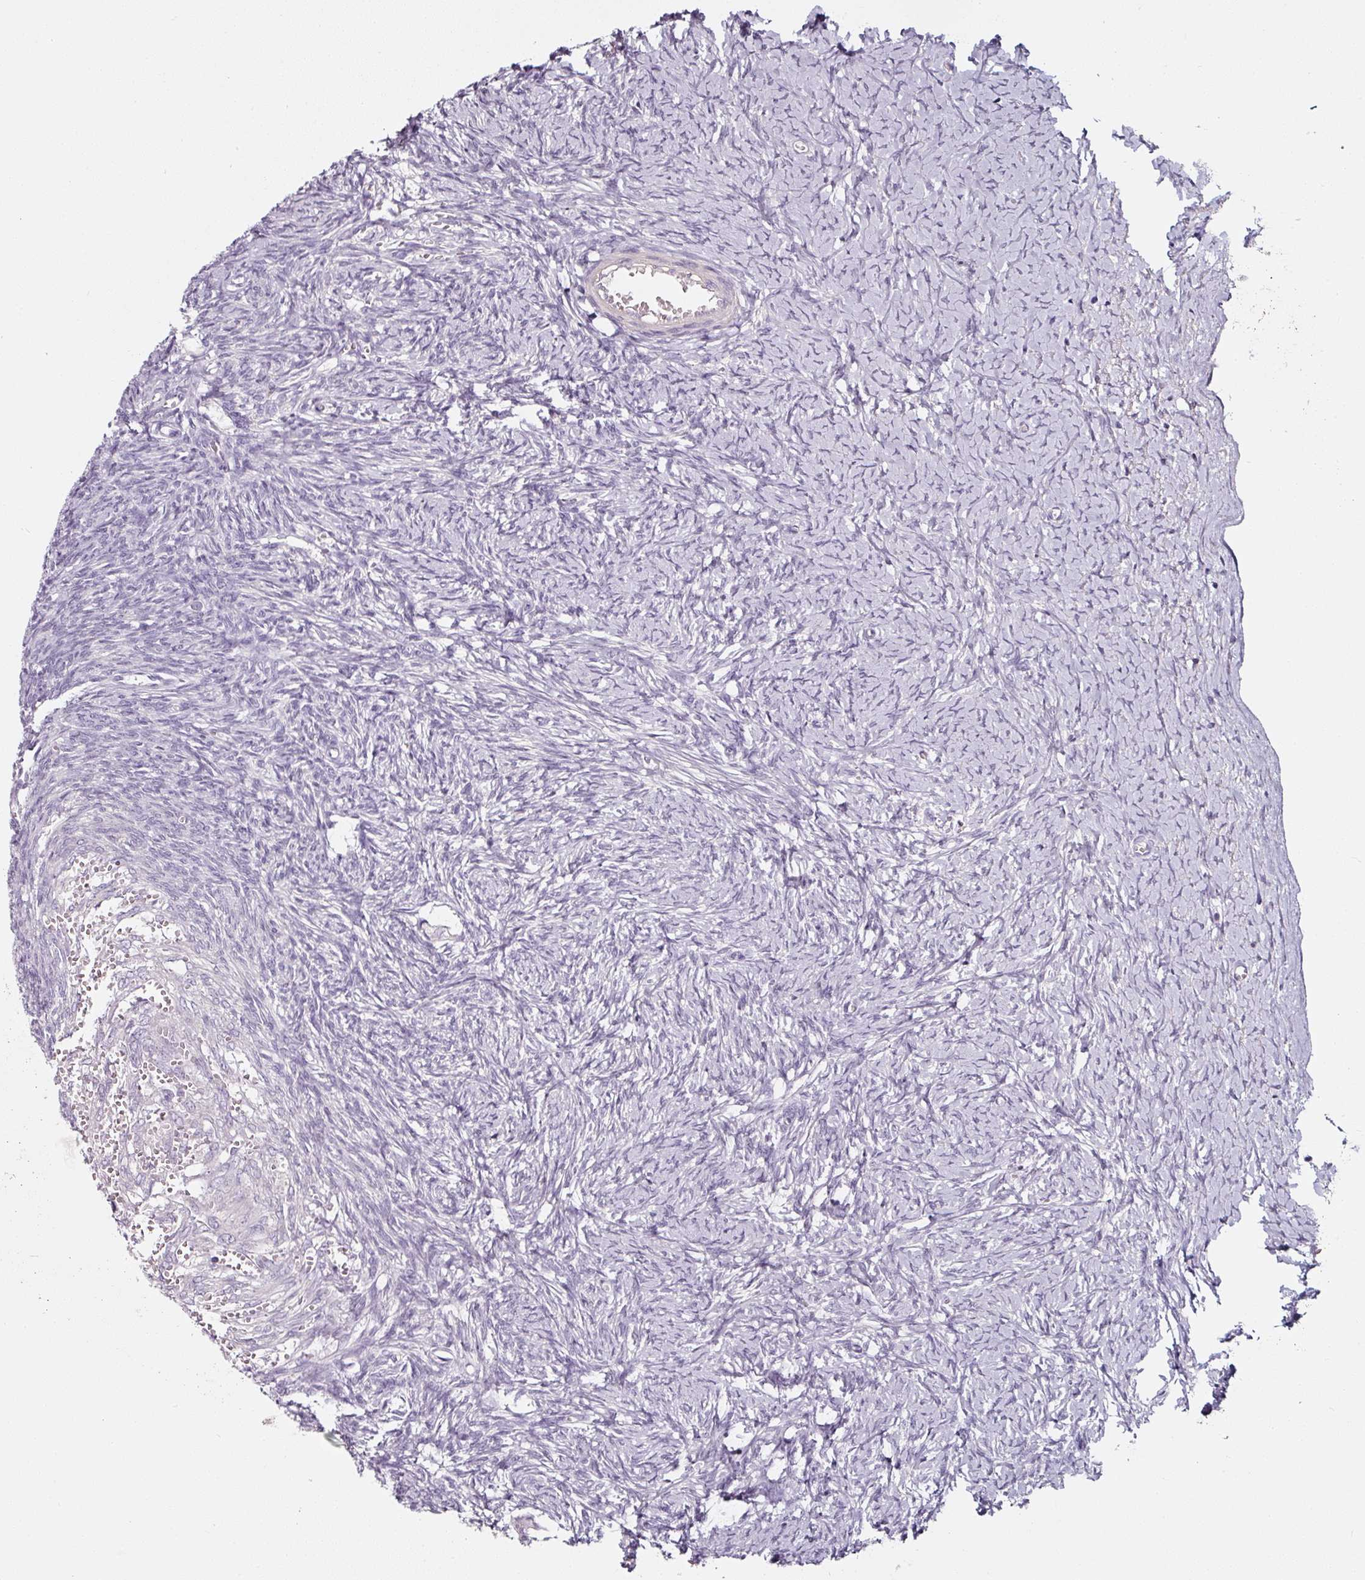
{"staining": {"intensity": "negative", "quantity": "none", "location": "none"}, "tissue": "ovary", "cell_type": "Ovarian stroma cells", "image_type": "normal", "snomed": [{"axis": "morphology", "description": "Normal tissue, NOS"}, {"axis": "topography", "description": "Ovary"}], "caption": "A photomicrograph of human ovary is negative for staining in ovarian stroma cells.", "gene": "CAP2", "patient": {"sex": "female", "age": 39}}